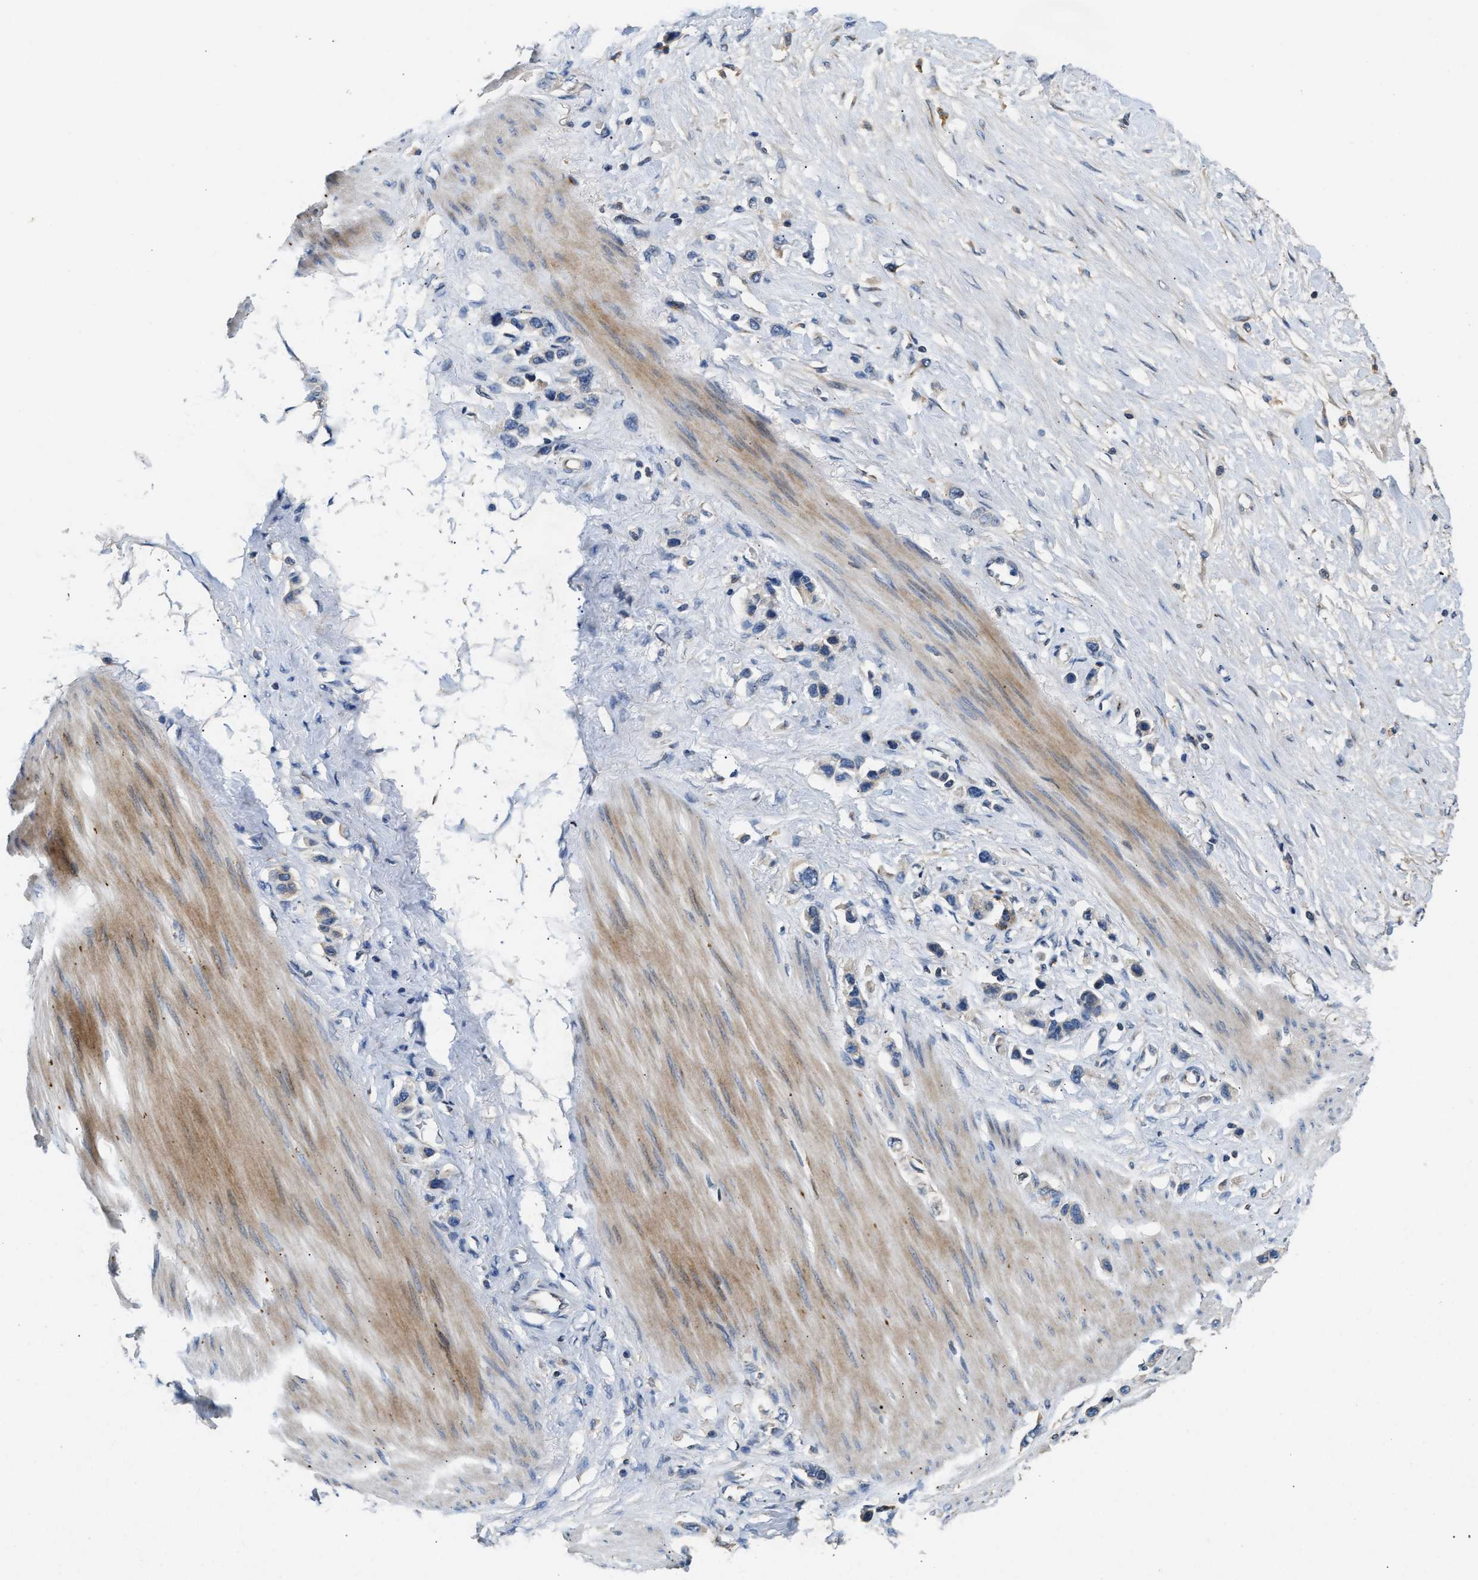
{"staining": {"intensity": "negative", "quantity": "none", "location": "none"}, "tissue": "stomach cancer", "cell_type": "Tumor cells", "image_type": "cancer", "snomed": [{"axis": "morphology", "description": "Adenocarcinoma, NOS"}, {"axis": "topography", "description": "Stomach"}], "caption": "Stomach adenocarcinoma was stained to show a protein in brown. There is no significant staining in tumor cells. The staining was performed using DAB to visualize the protein expression in brown, while the nuclei were stained in blue with hematoxylin (Magnification: 20x).", "gene": "IL17RC", "patient": {"sex": "female", "age": 65}}